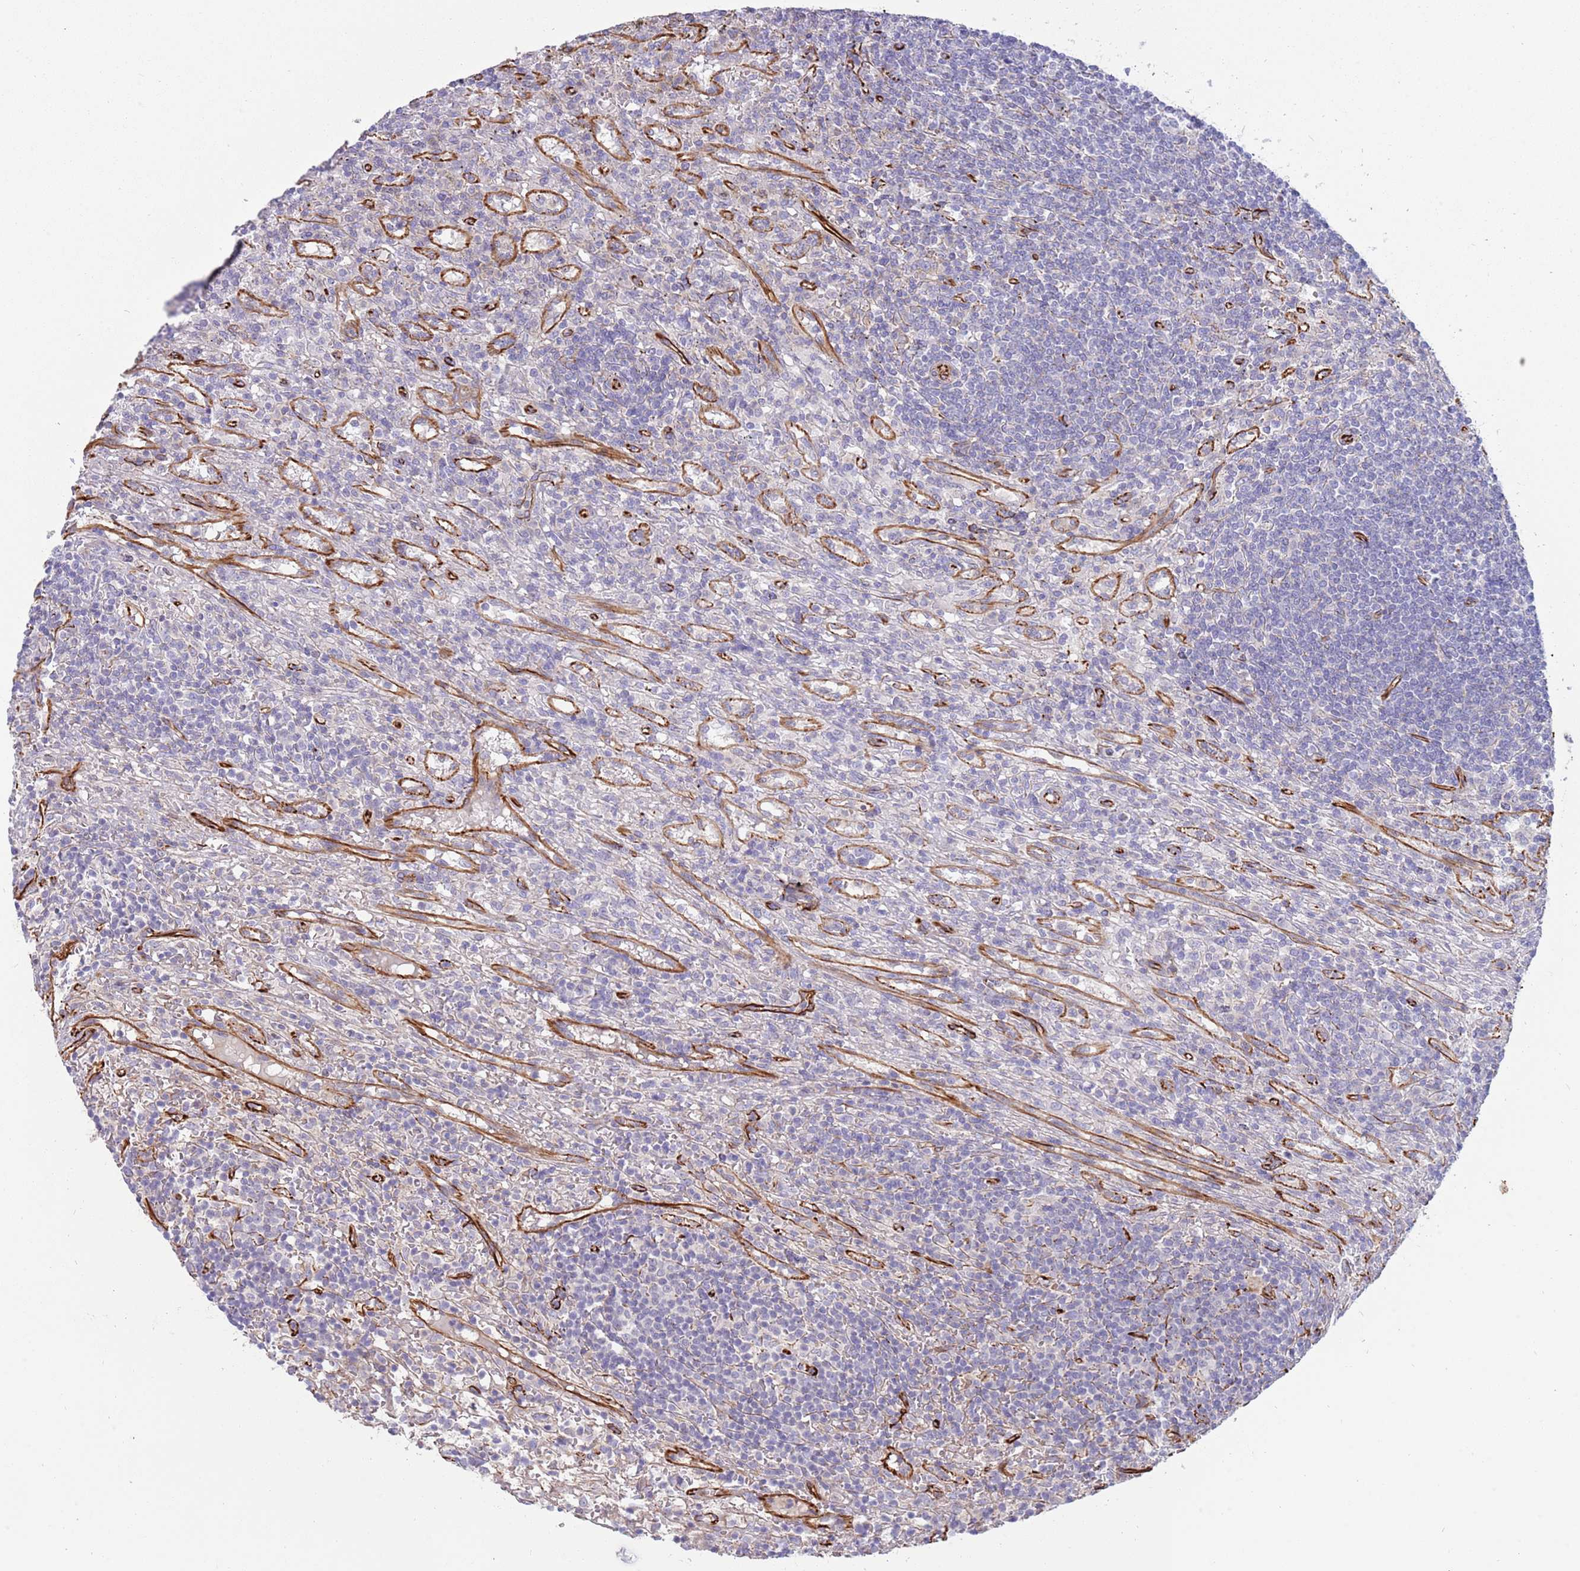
{"staining": {"intensity": "negative", "quantity": "none", "location": "none"}, "tissue": "lymphoma", "cell_type": "Tumor cells", "image_type": "cancer", "snomed": [{"axis": "morphology", "description": "Malignant lymphoma, non-Hodgkin's type, Low grade"}, {"axis": "topography", "description": "Spleen"}], "caption": "This is a image of immunohistochemistry (IHC) staining of lymphoma, which shows no staining in tumor cells.", "gene": "MOGAT1", "patient": {"sex": "male", "age": 76}}